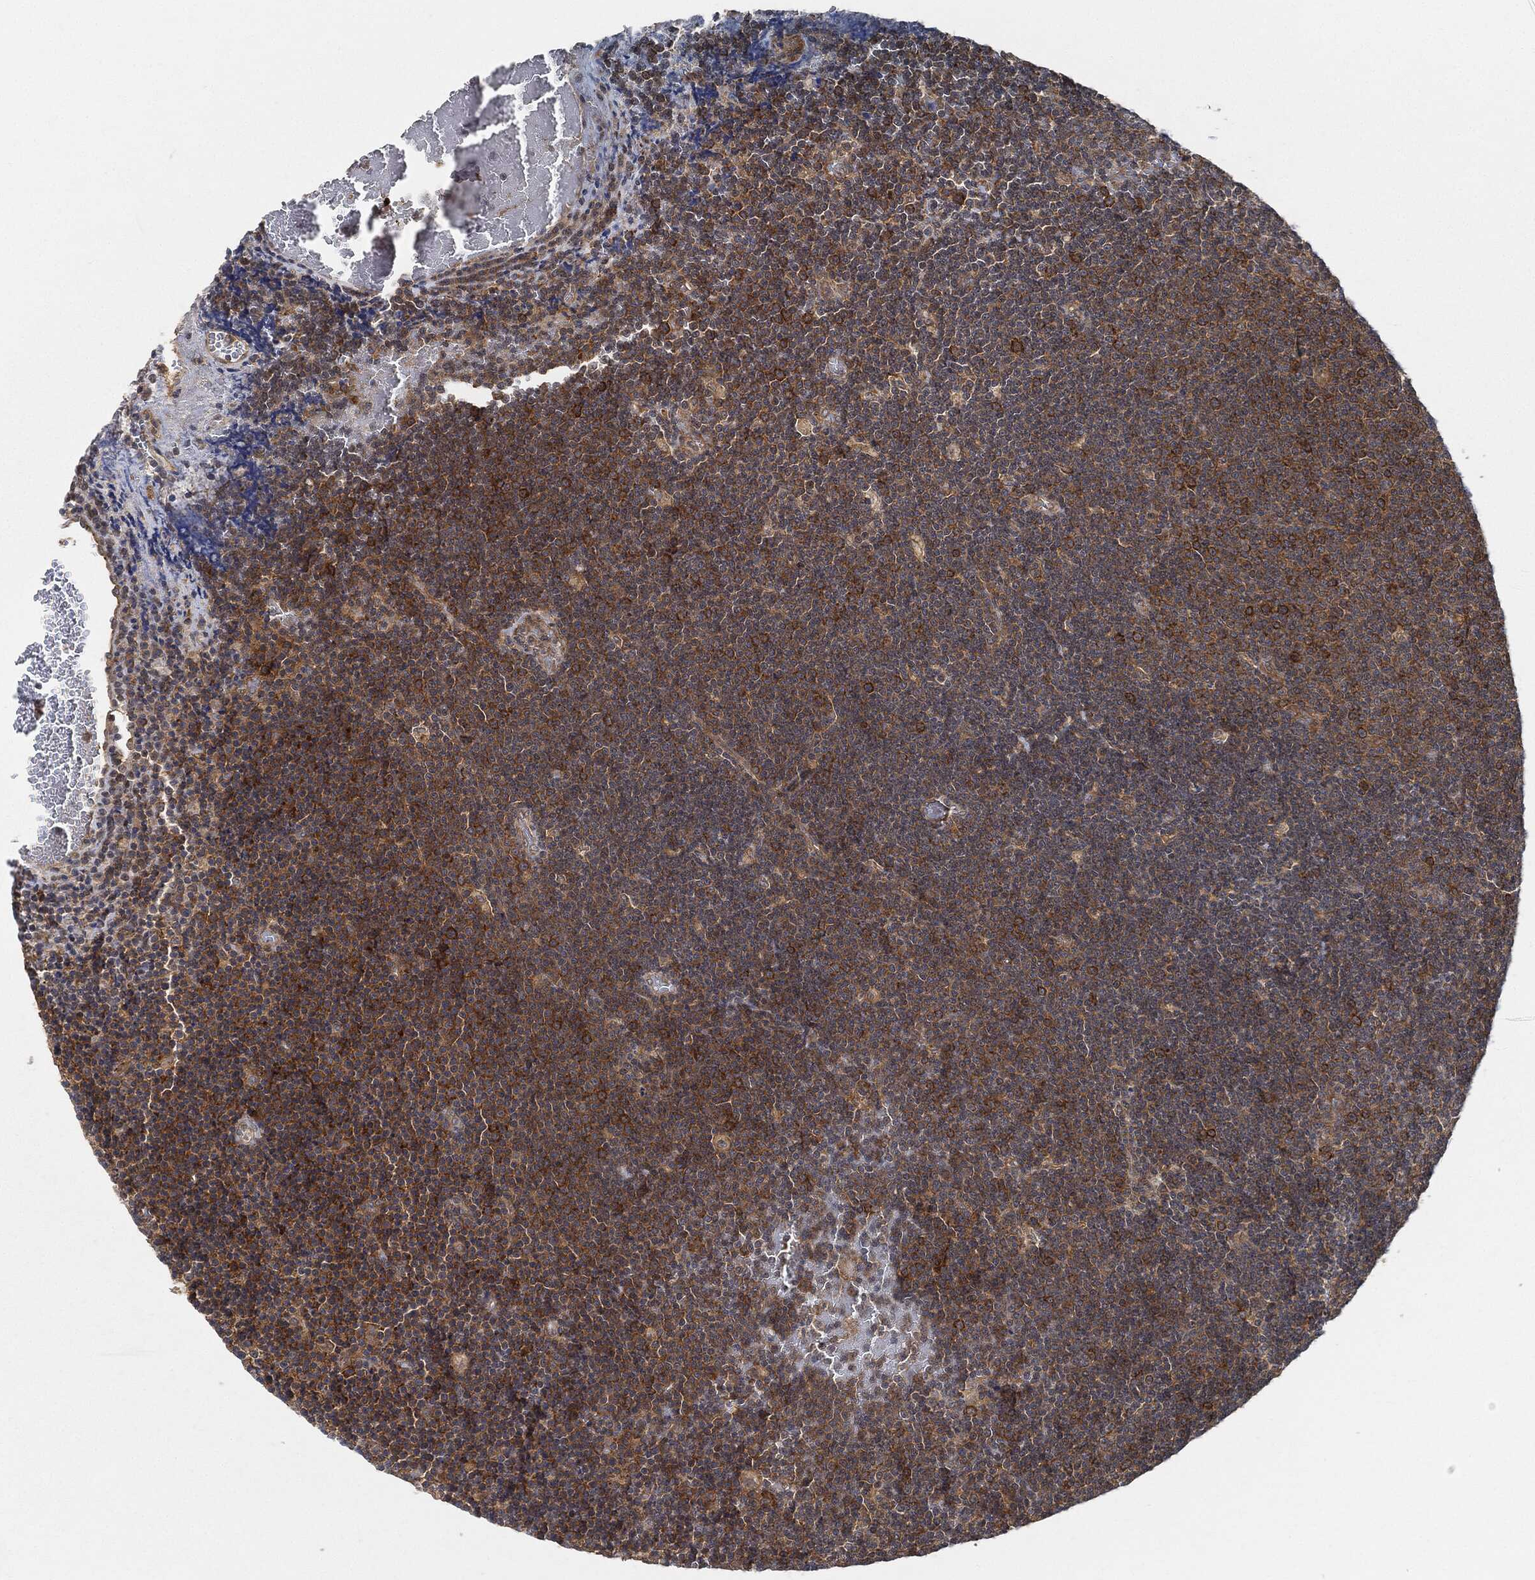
{"staining": {"intensity": "strong", "quantity": "25%-75%", "location": "cytoplasmic/membranous"}, "tissue": "lymphoma", "cell_type": "Tumor cells", "image_type": "cancer", "snomed": [{"axis": "morphology", "description": "Malignant lymphoma, non-Hodgkin's type, Low grade"}, {"axis": "topography", "description": "Brain"}], "caption": "Immunohistochemistry (IHC) photomicrograph of neoplastic tissue: lymphoma stained using immunohistochemistry reveals high levels of strong protein expression localized specifically in the cytoplasmic/membranous of tumor cells, appearing as a cytoplasmic/membranous brown color.", "gene": "TPT1", "patient": {"sex": "female", "age": 66}}